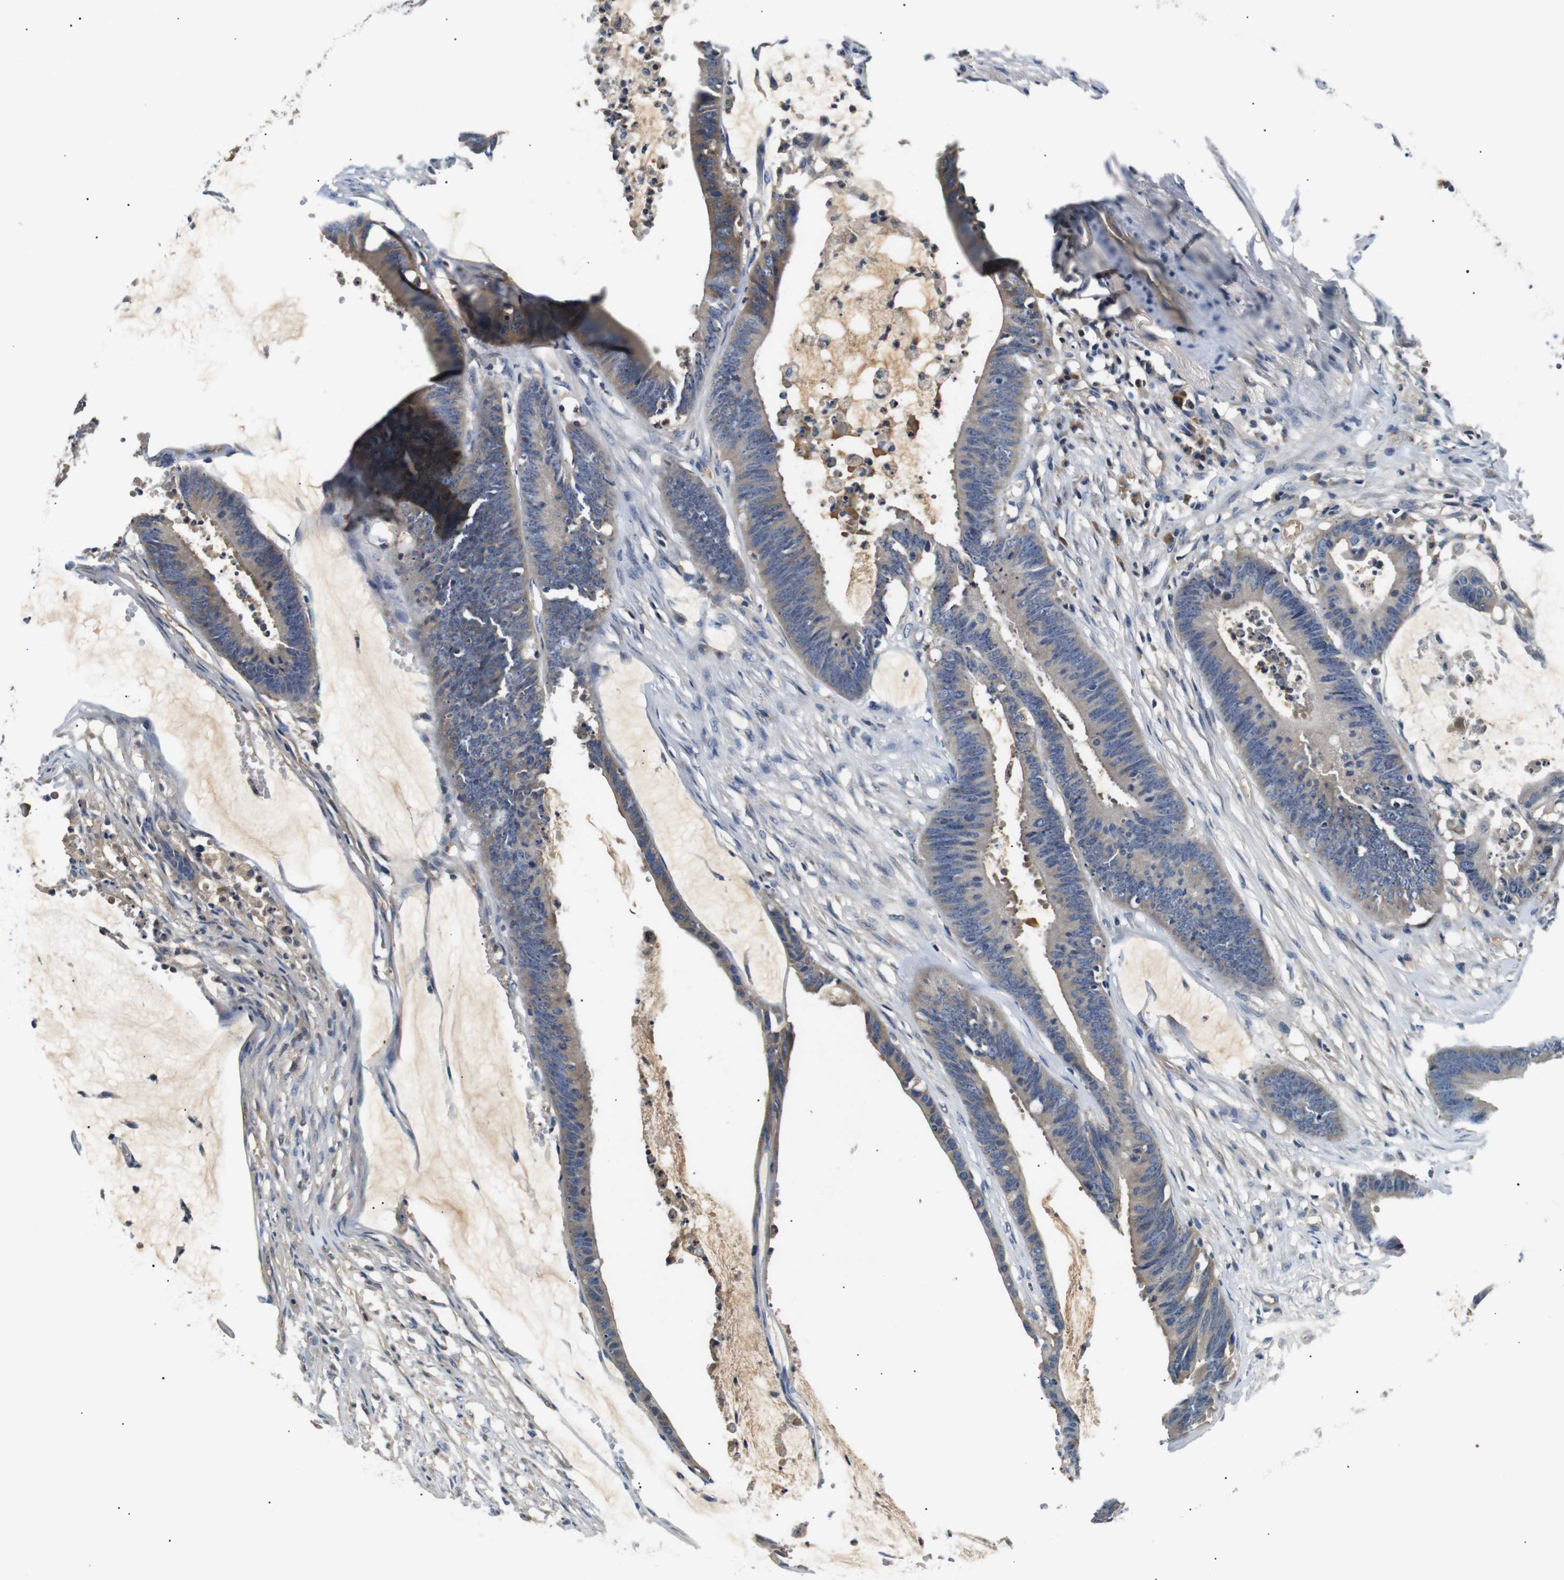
{"staining": {"intensity": "weak", "quantity": ">75%", "location": "cytoplasmic/membranous"}, "tissue": "colorectal cancer", "cell_type": "Tumor cells", "image_type": "cancer", "snomed": [{"axis": "morphology", "description": "Adenocarcinoma, NOS"}, {"axis": "topography", "description": "Rectum"}], "caption": "Immunohistochemical staining of human colorectal adenocarcinoma displays low levels of weak cytoplasmic/membranous positivity in about >75% of tumor cells.", "gene": "LHCGR", "patient": {"sex": "female", "age": 66}}